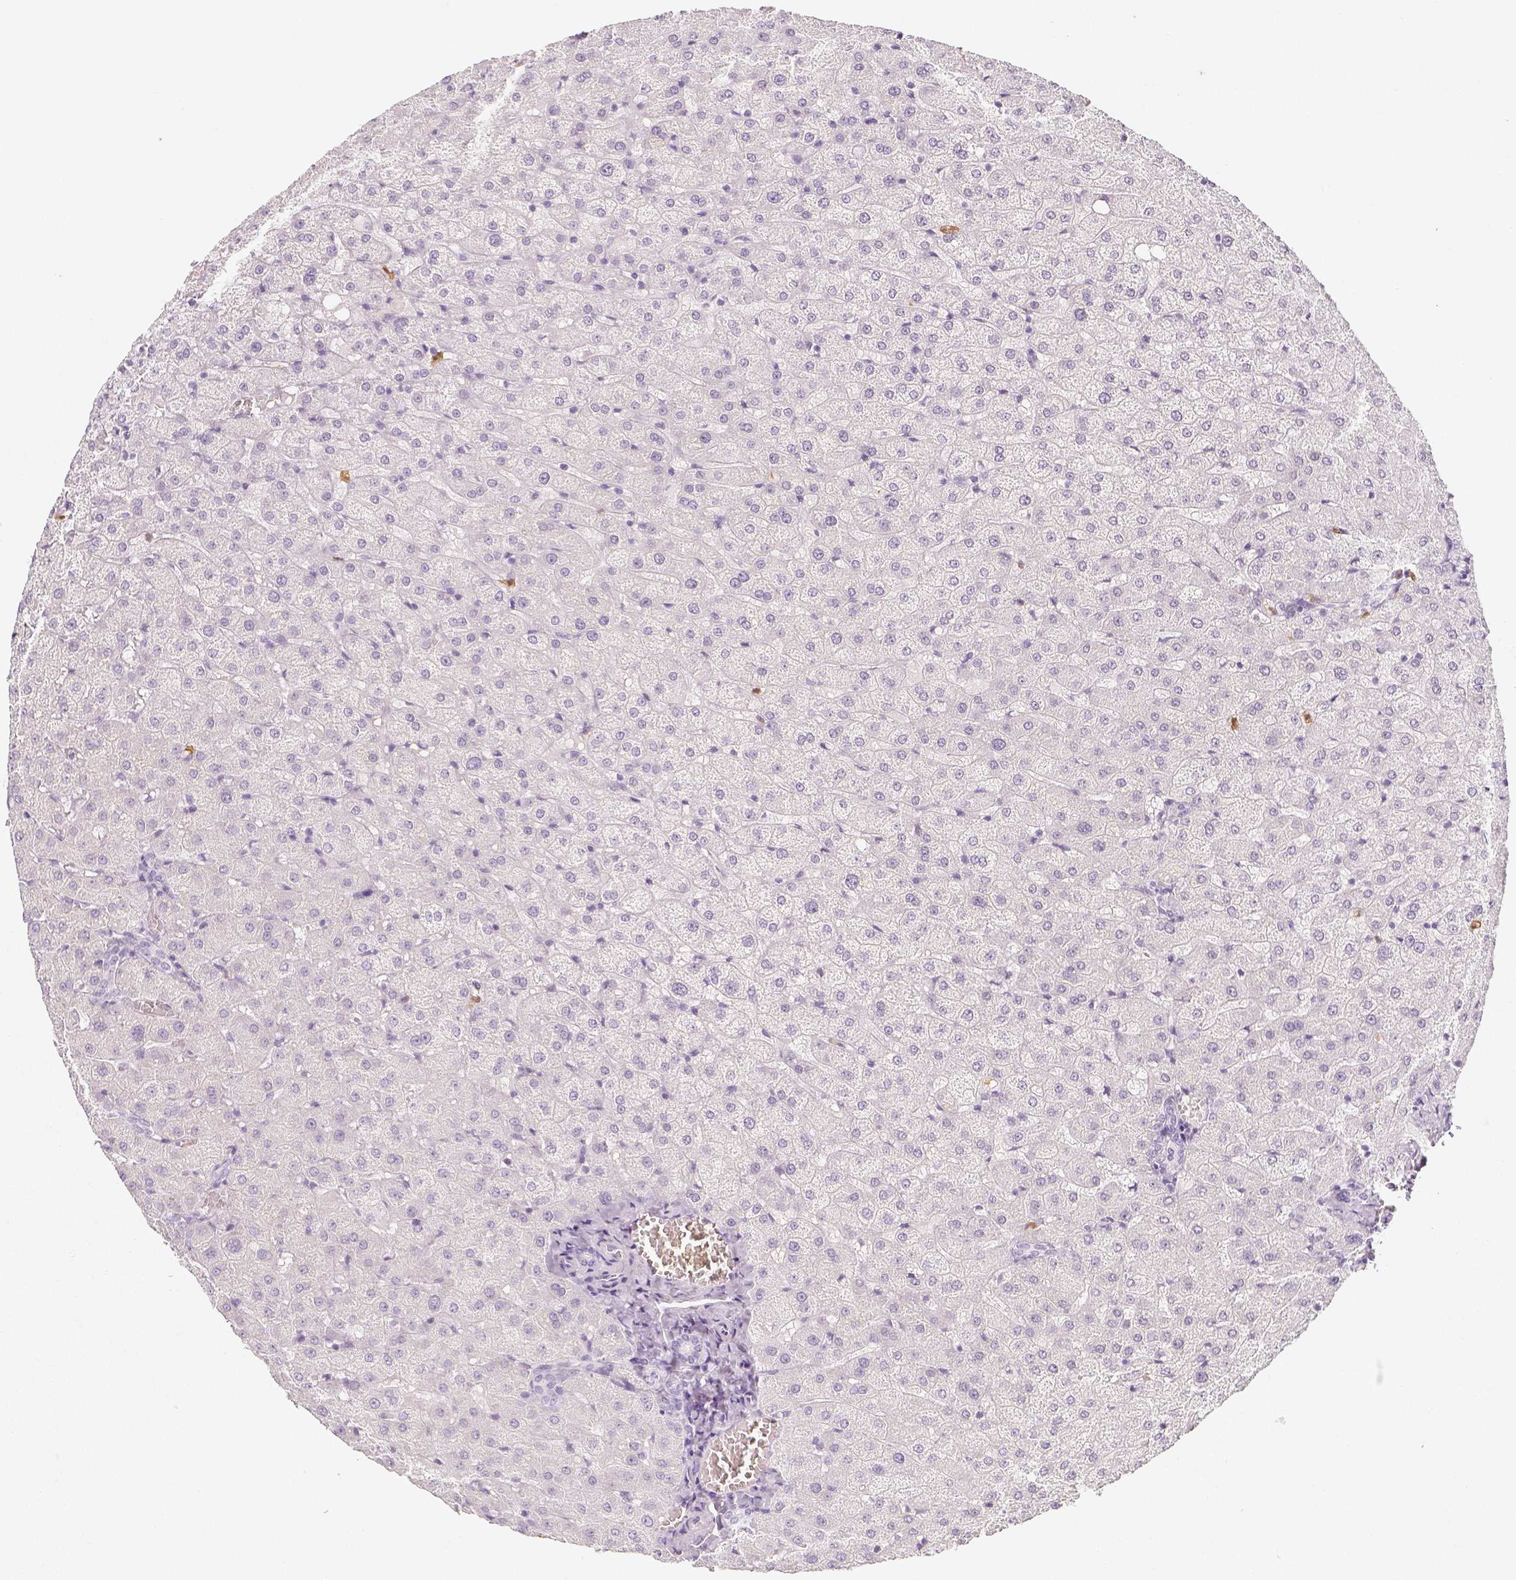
{"staining": {"intensity": "negative", "quantity": "none", "location": "none"}, "tissue": "liver", "cell_type": "Cholangiocytes", "image_type": "normal", "snomed": [{"axis": "morphology", "description": "Normal tissue, NOS"}, {"axis": "topography", "description": "Liver"}], "caption": "Immunohistochemical staining of unremarkable liver exhibits no significant staining in cholangiocytes.", "gene": "NECAB2", "patient": {"sex": "female", "age": 50}}